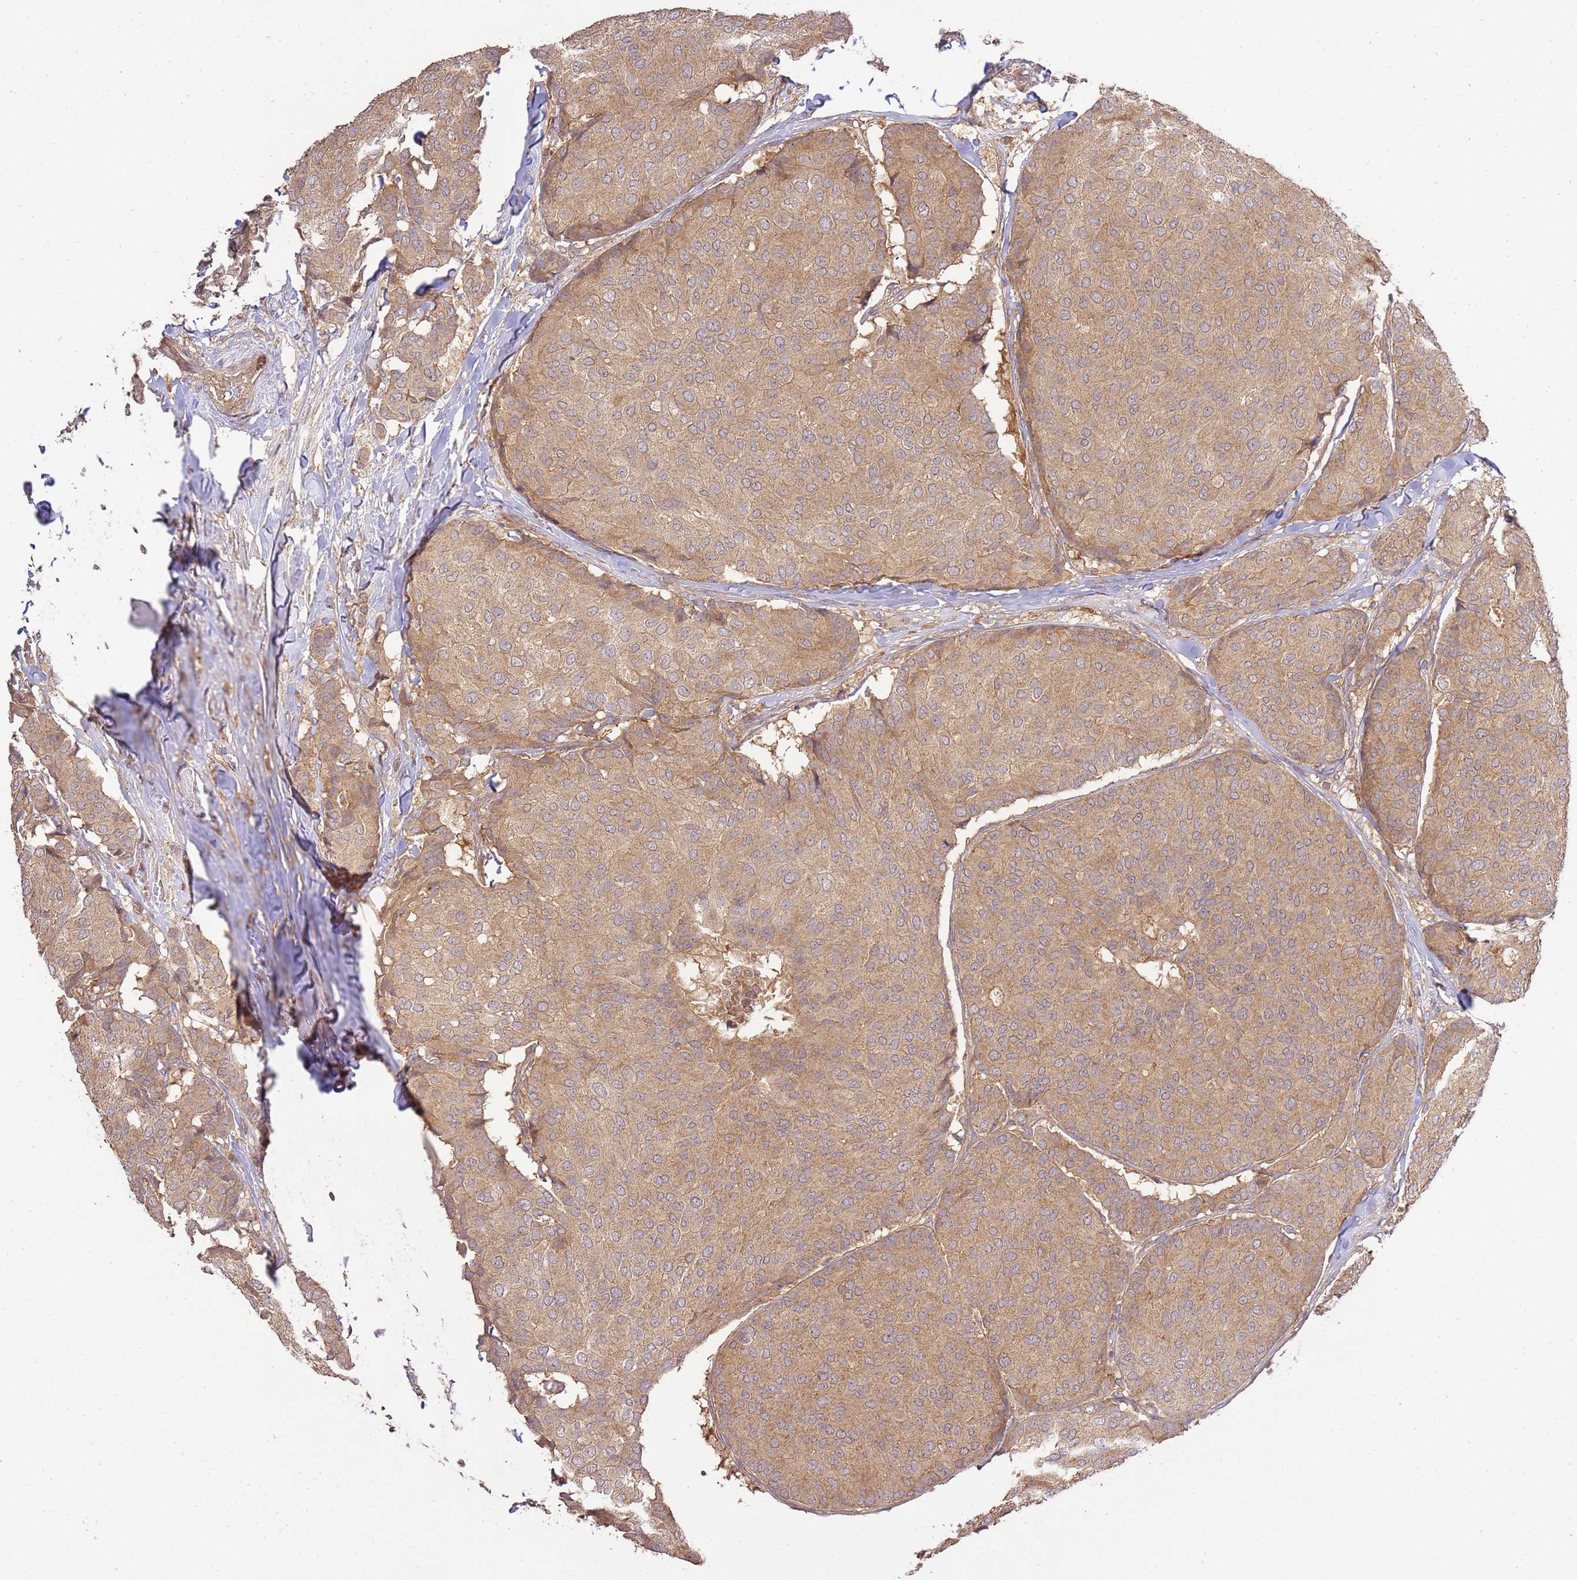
{"staining": {"intensity": "weak", "quantity": ">75%", "location": "cytoplasmic/membranous"}, "tissue": "breast cancer", "cell_type": "Tumor cells", "image_type": "cancer", "snomed": [{"axis": "morphology", "description": "Duct carcinoma"}, {"axis": "topography", "description": "Breast"}], "caption": "DAB immunohistochemical staining of invasive ductal carcinoma (breast) displays weak cytoplasmic/membranous protein positivity in about >75% of tumor cells.", "gene": "GAREM1", "patient": {"sex": "female", "age": 75}}